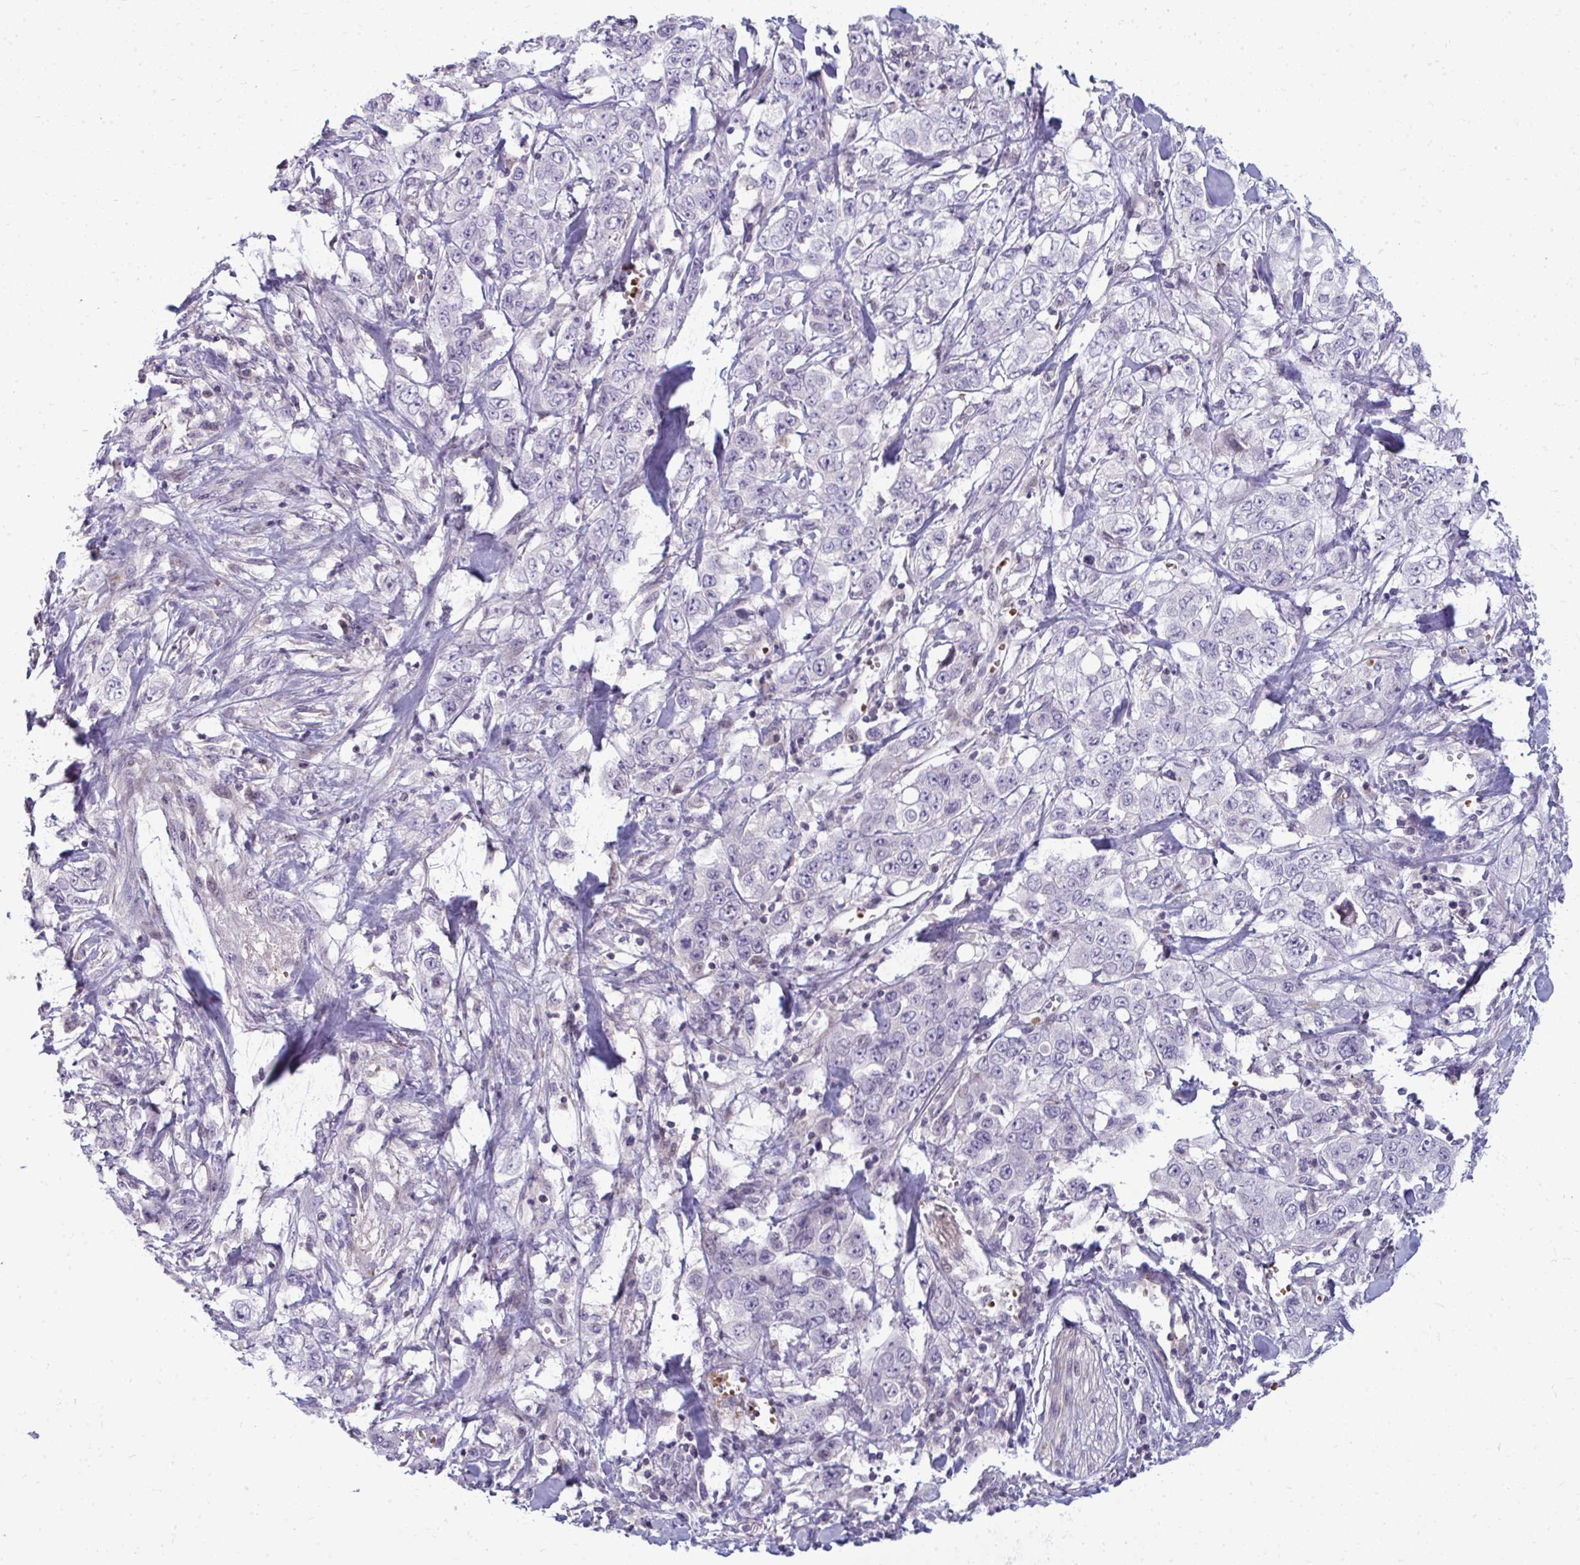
{"staining": {"intensity": "negative", "quantity": "none", "location": "none"}, "tissue": "stomach cancer", "cell_type": "Tumor cells", "image_type": "cancer", "snomed": [{"axis": "morphology", "description": "Adenocarcinoma, NOS"}, {"axis": "topography", "description": "Stomach, upper"}], "caption": "Photomicrograph shows no protein positivity in tumor cells of adenocarcinoma (stomach) tissue.", "gene": "SLC14A1", "patient": {"sex": "male", "age": 62}}